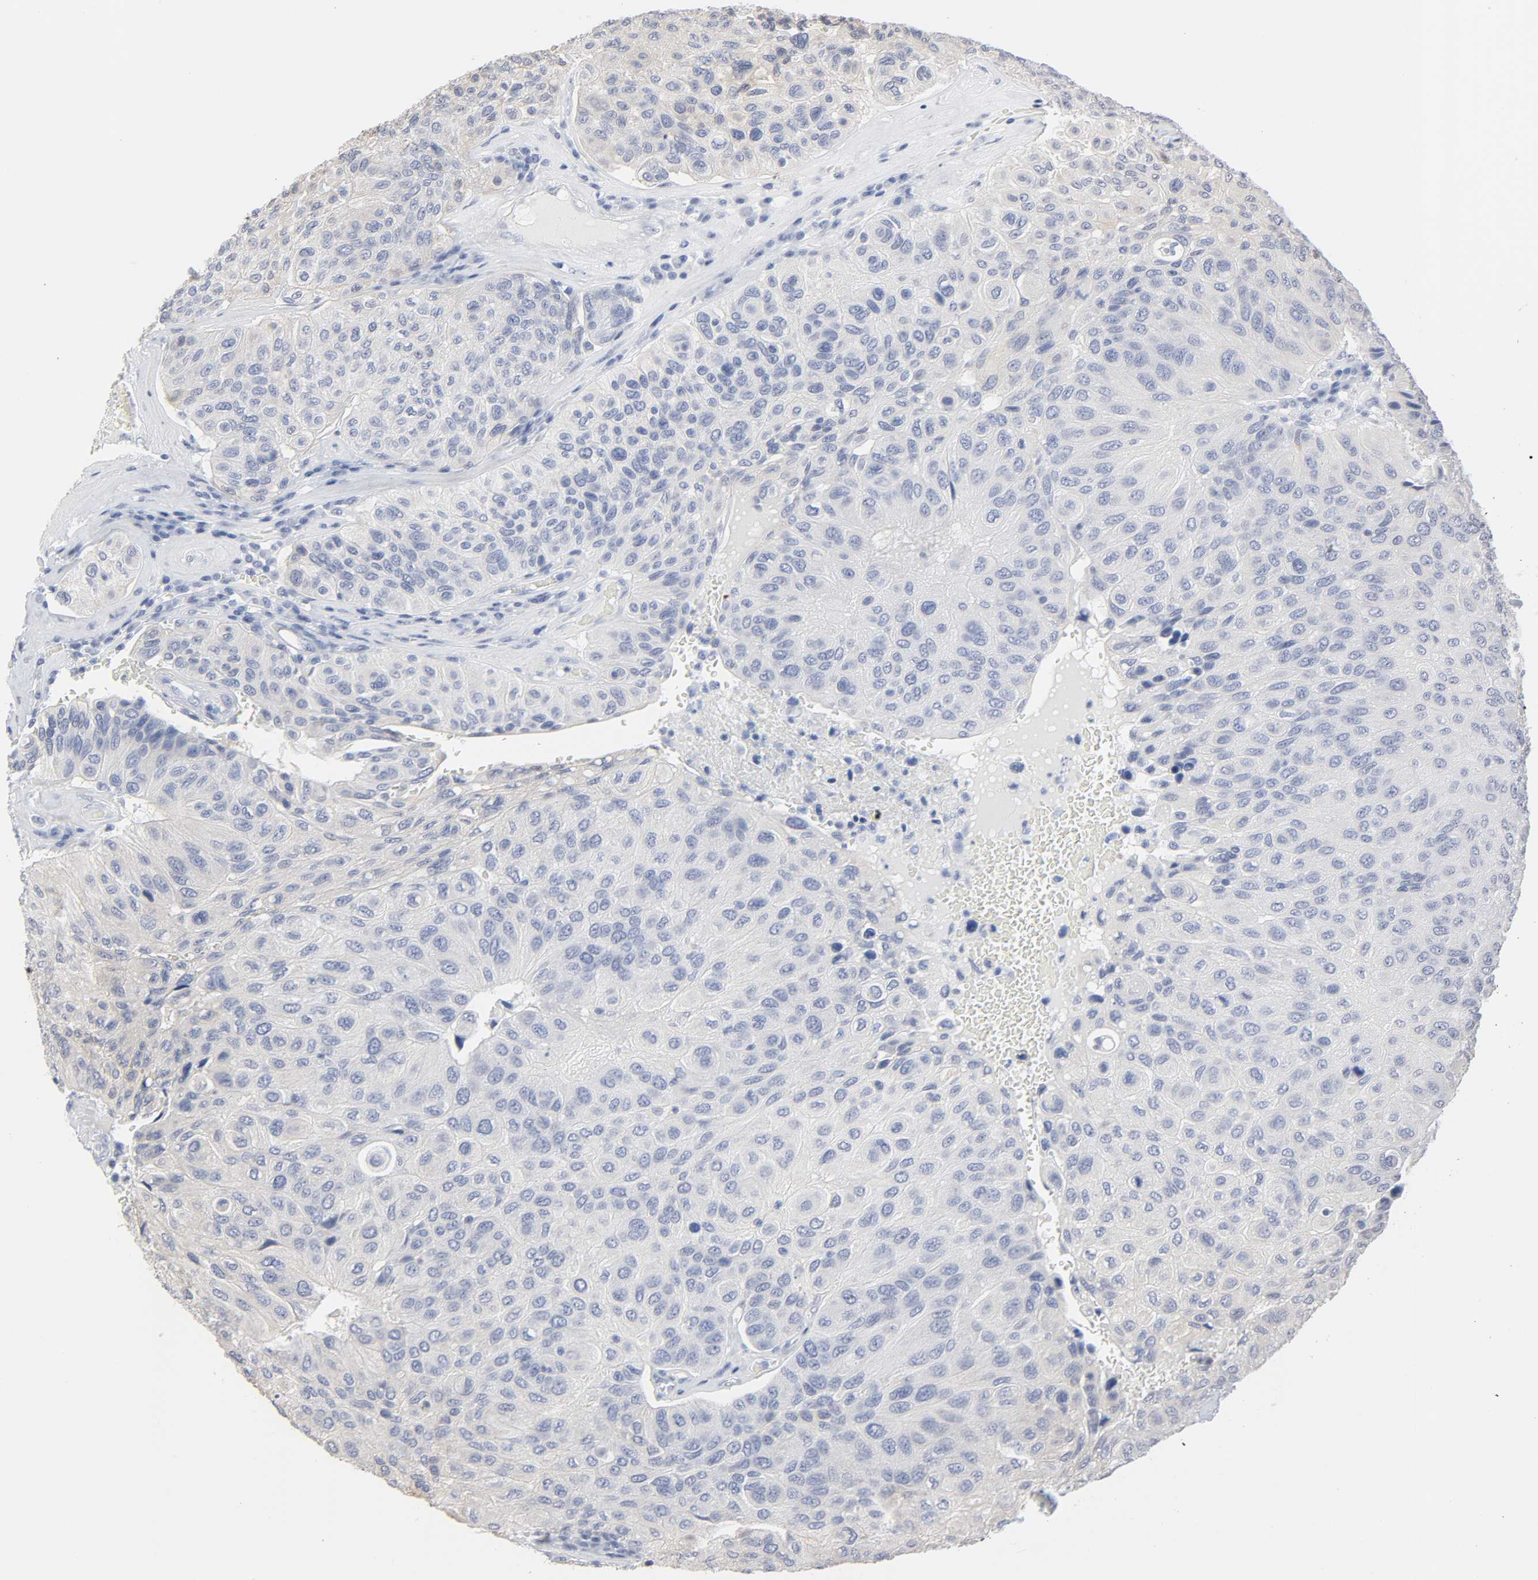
{"staining": {"intensity": "weak", "quantity": "<25%", "location": "cytoplasmic/membranous"}, "tissue": "urothelial cancer", "cell_type": "Tumor cells", "image_type": "cancer", "snomed": [{"axis": "morphology", "description": "Urothelial carcinoma, High grade"}, {"axis": "topography", "description": "Urinary bladder"}], "caption": "High magnification brightfield microscopy of urothelial carcinoma (high-grade) stained with DAB (brown) and counterstained with hematoxylin (blue): tumor cells show no significant staining.", "gene": "NDRG2", "patient": {"sex": "male", "age": 66}}